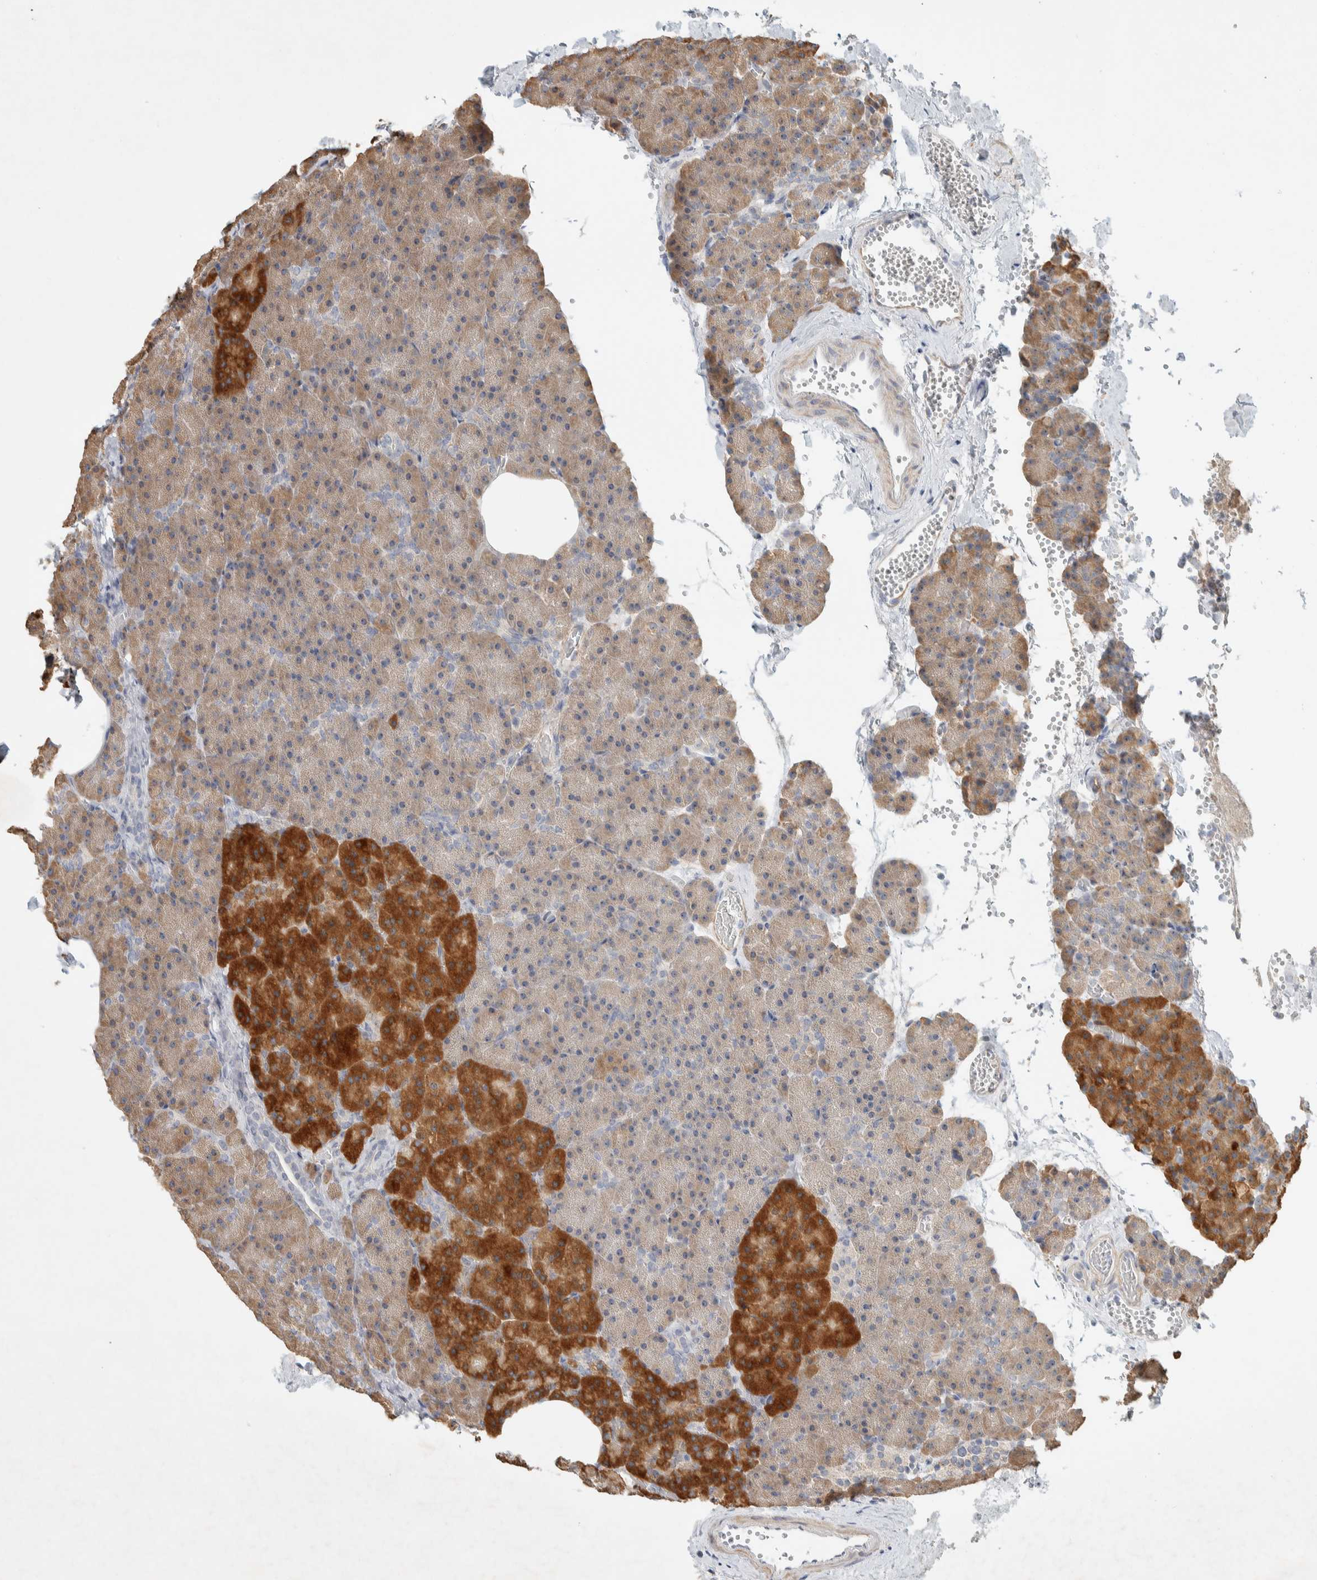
{"staining": {"intensity": "strong", "quantity": "<25%", "location": "cytoplasmic/membranous"}, "tissue": "pancreas", "cell_type": "Exocrine glandular cells", "image_type": "normal", "snomed": [{"axis": "morphology", "description": "Normal tissue, NOS"}, {"axis": "morphology", "description": "Carcinoid, malignant, NOS"}, {"axis": "topography", "description": "Pancreas"}], "caption": "Protein staining by immunohistochemistry (IHC) displays strong cytoplasmic/membranous positivity in approximately <25% of exocrine glandular cells in unremarkable pancreas.", "gene": "KLHL40", "patient": {"sex": "female", "age": 35}}